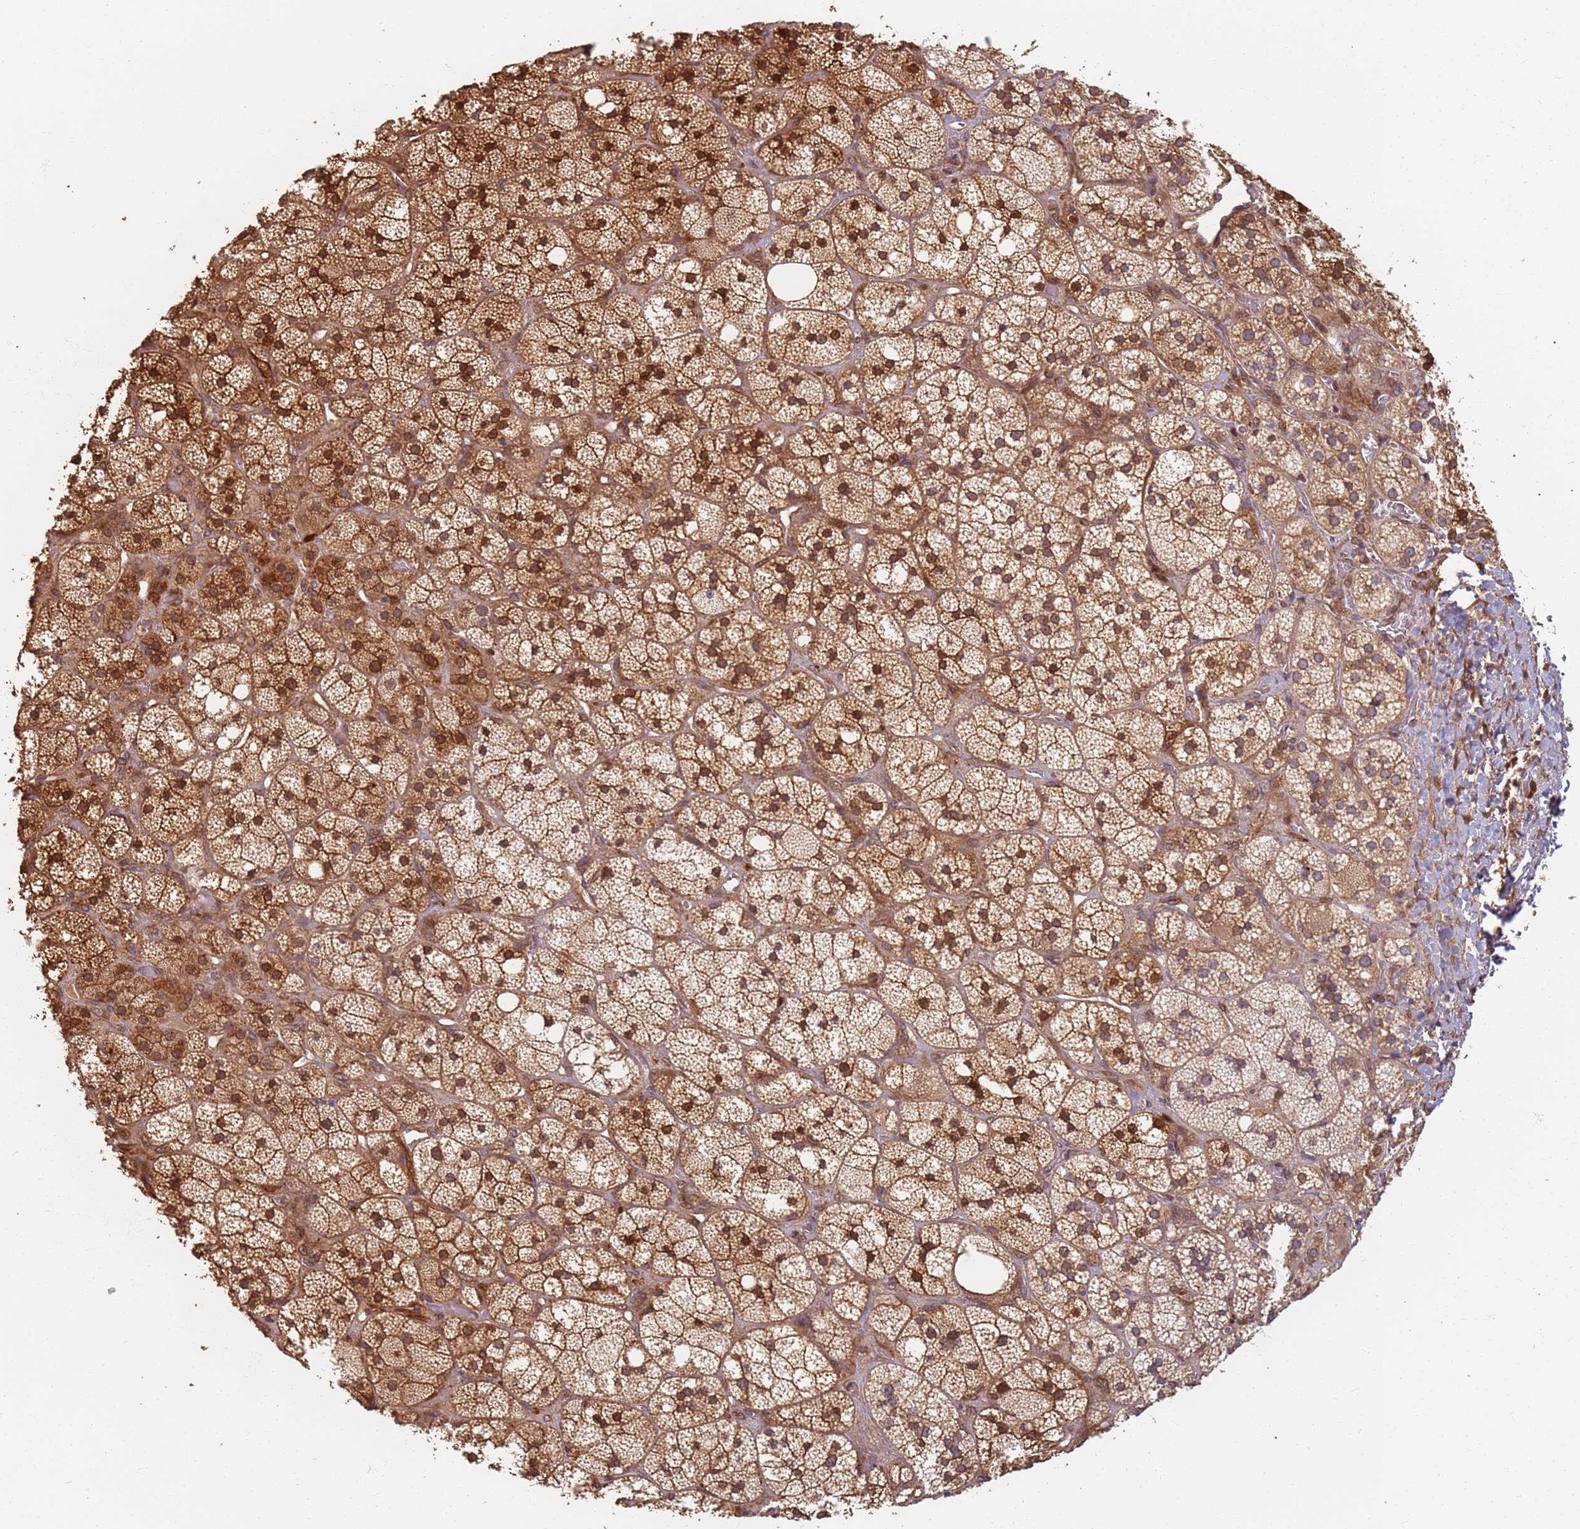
{"staining": {"intensity": "moderate", "quantity": ">75%", "location": "cytoplasmic/membranous,nuclear"}, "tissue": "adrenal gland", "cell_type": "Glandular cells", "image_type": "normal", "snomed": [{"axis": "morphology", "description": "Normal tissue, NOS"}, {"axis": "topography", "description": "Adrenal gland"}], "caption": "This micrograph reveals normal adrenal gland stained with immunohistochemistry (IHC) to label a protein in brown. The cytoplasmic/membranous,nuclear of glandular cells show moderate positivity for the protein. Nuclei are counter-stained blue.", "gene": "SDCCAG8", "patient": {"sex": "male", "age": 61}}